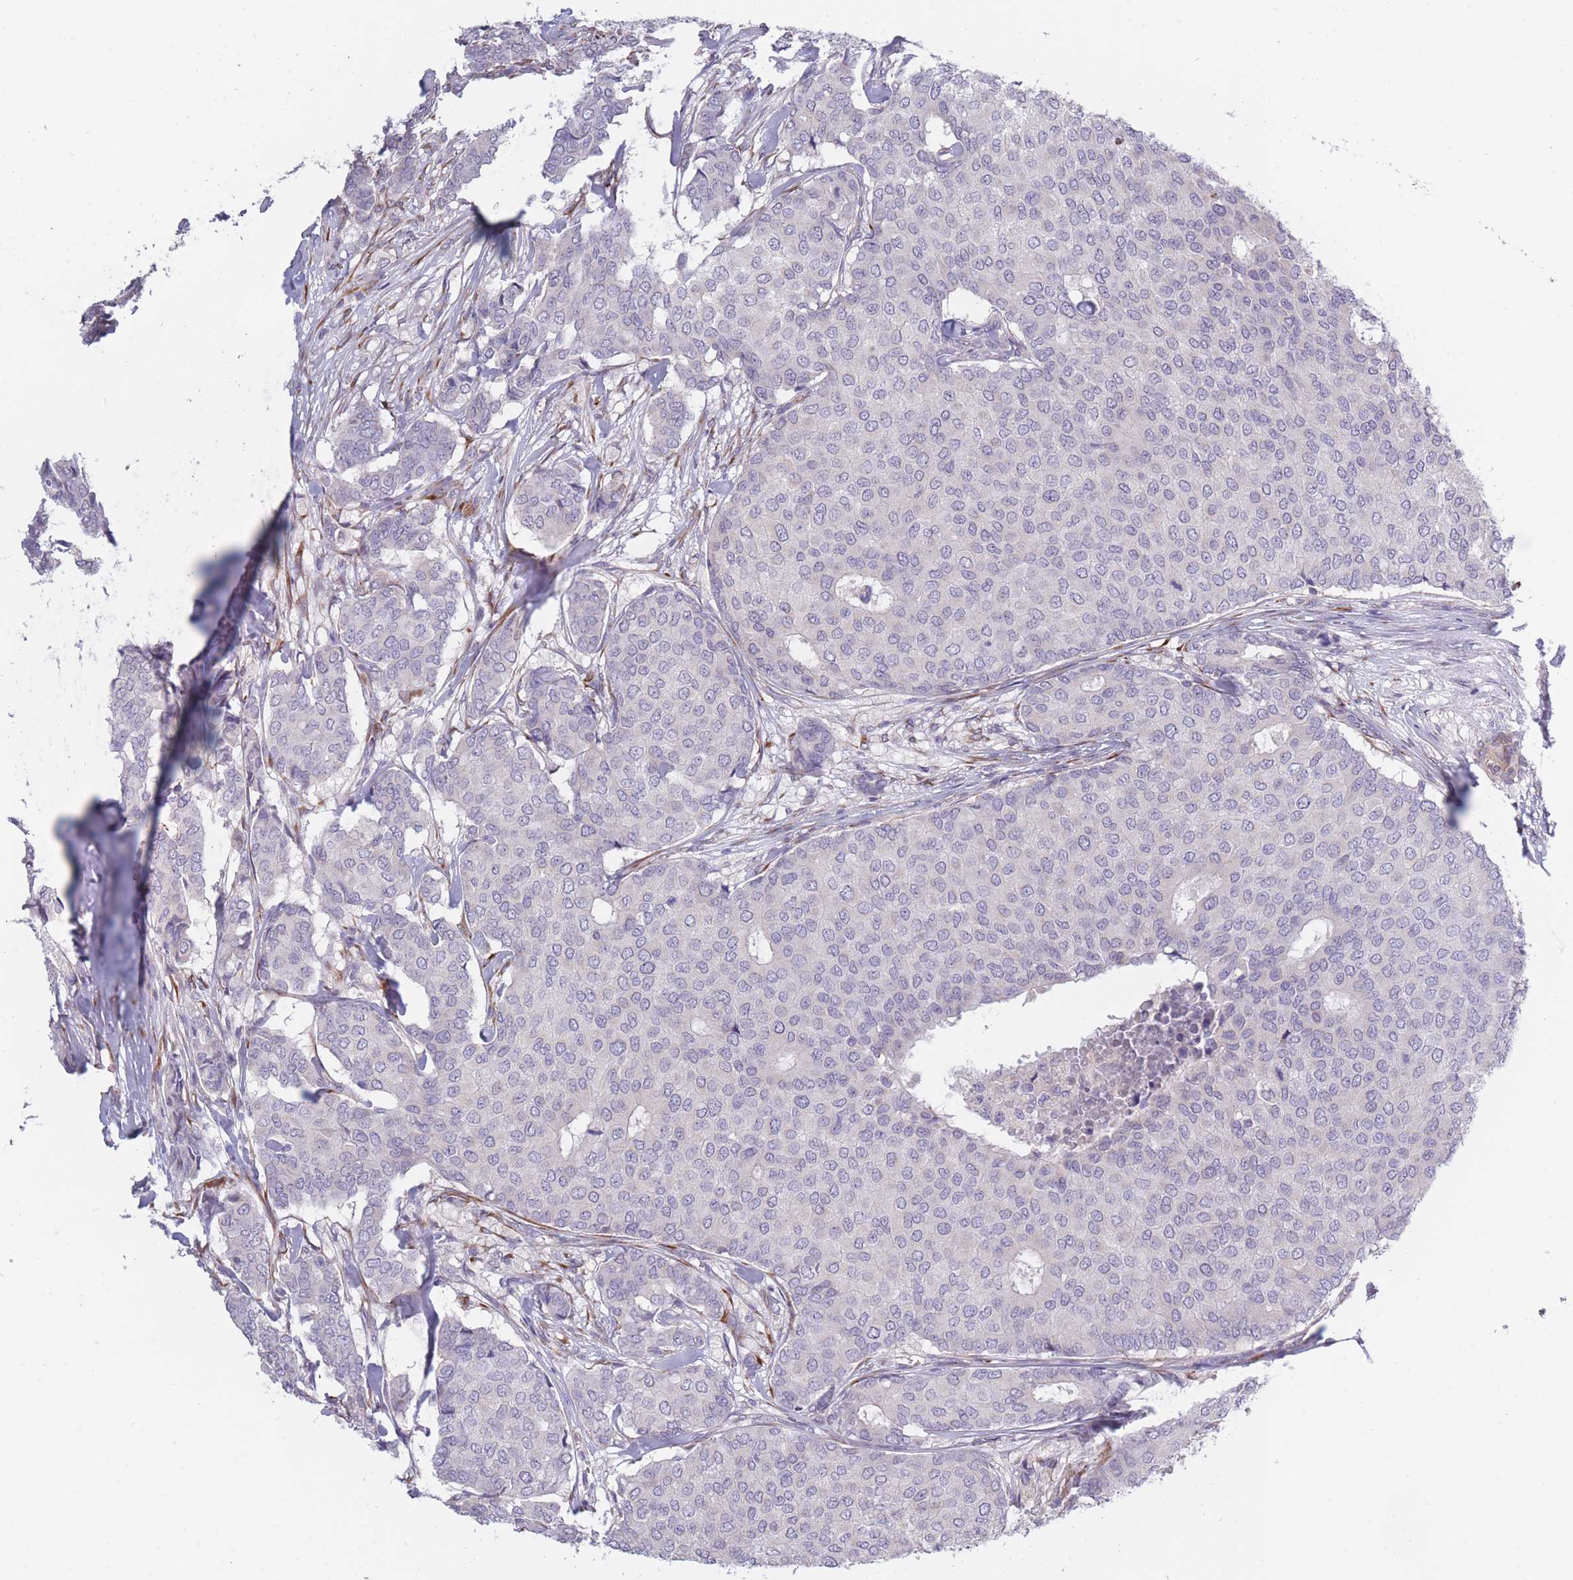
{"staining": {"intensity": "negative", "quantity": "none", "location": "none"}, "tissue": "breast cancer", "cell_type": "Tumor cells", "image_type": "cancer", "snomed": [{"axis": "morphology", "description": "Duct carcinoma"}, {"axis": "topography", "description": "Breast"}], "caption": "Immunohistochemistry (IHC) histopathology image of breast cancer stained for a protein (brown), which exhibits no expression in tumor cells.", "gene": "CCNQ", "patient": {"sex": "female", "age": 75}}